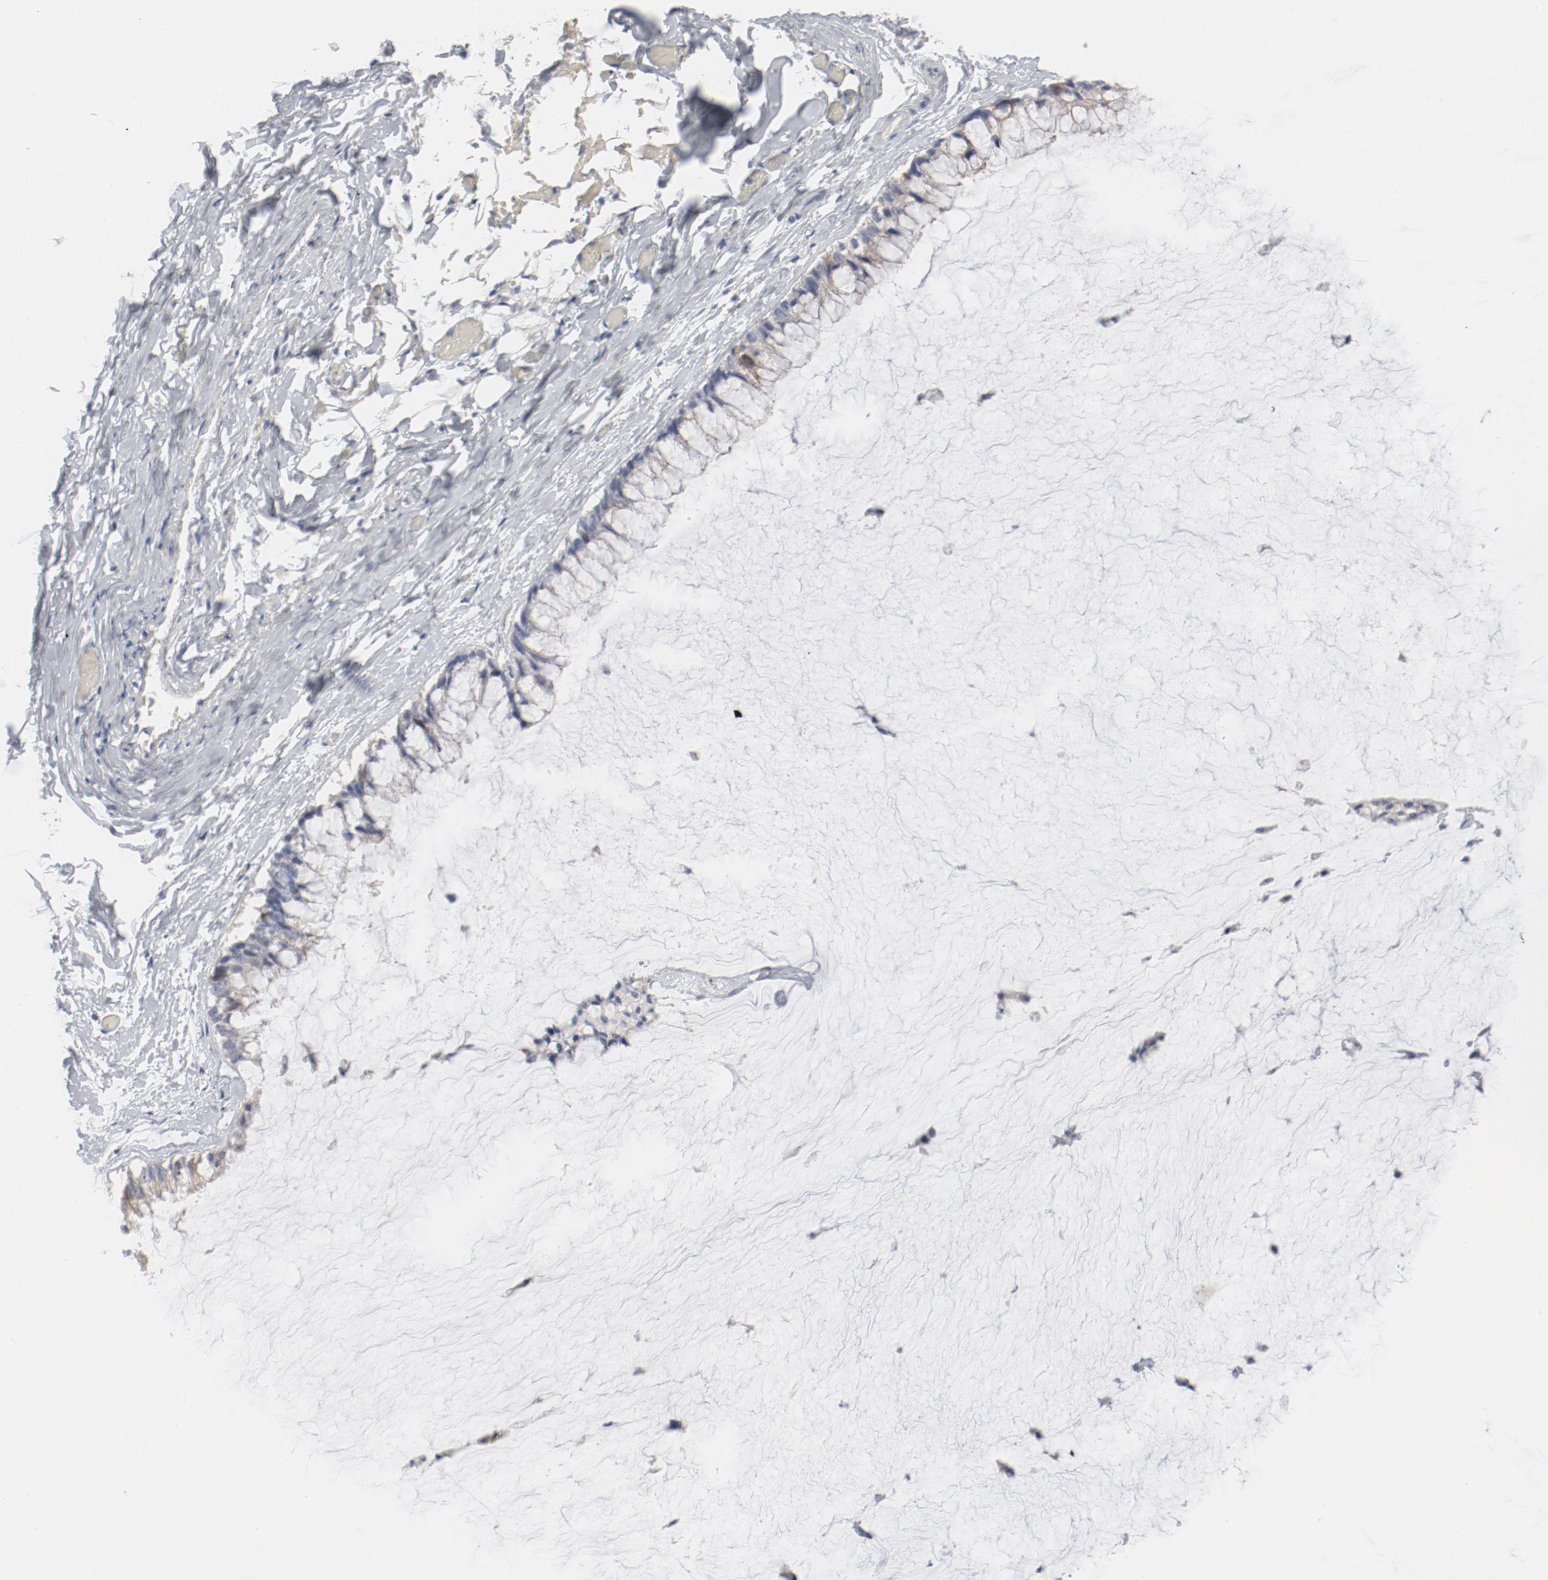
{"staining": {"intensity": "weak", "quantity": "<25%", "location": "cytoplasmic/membranous"}, "tissue": "ovarian cancer", "cell_type": "Tumor cells", "image_type": "cancer", "snomed": [{"axis": "morphology", "description": "Cystadenocarcinoma, mucinous, NOS"}, {"axis": "topography", "description": "Ovary"}], "caption": "Tumor cells are negative for protein expression in human ovarian mucinous cystadenocarcinoma.", "gene": "CDK1", "patient": {"sex": "female", "age": 39}}